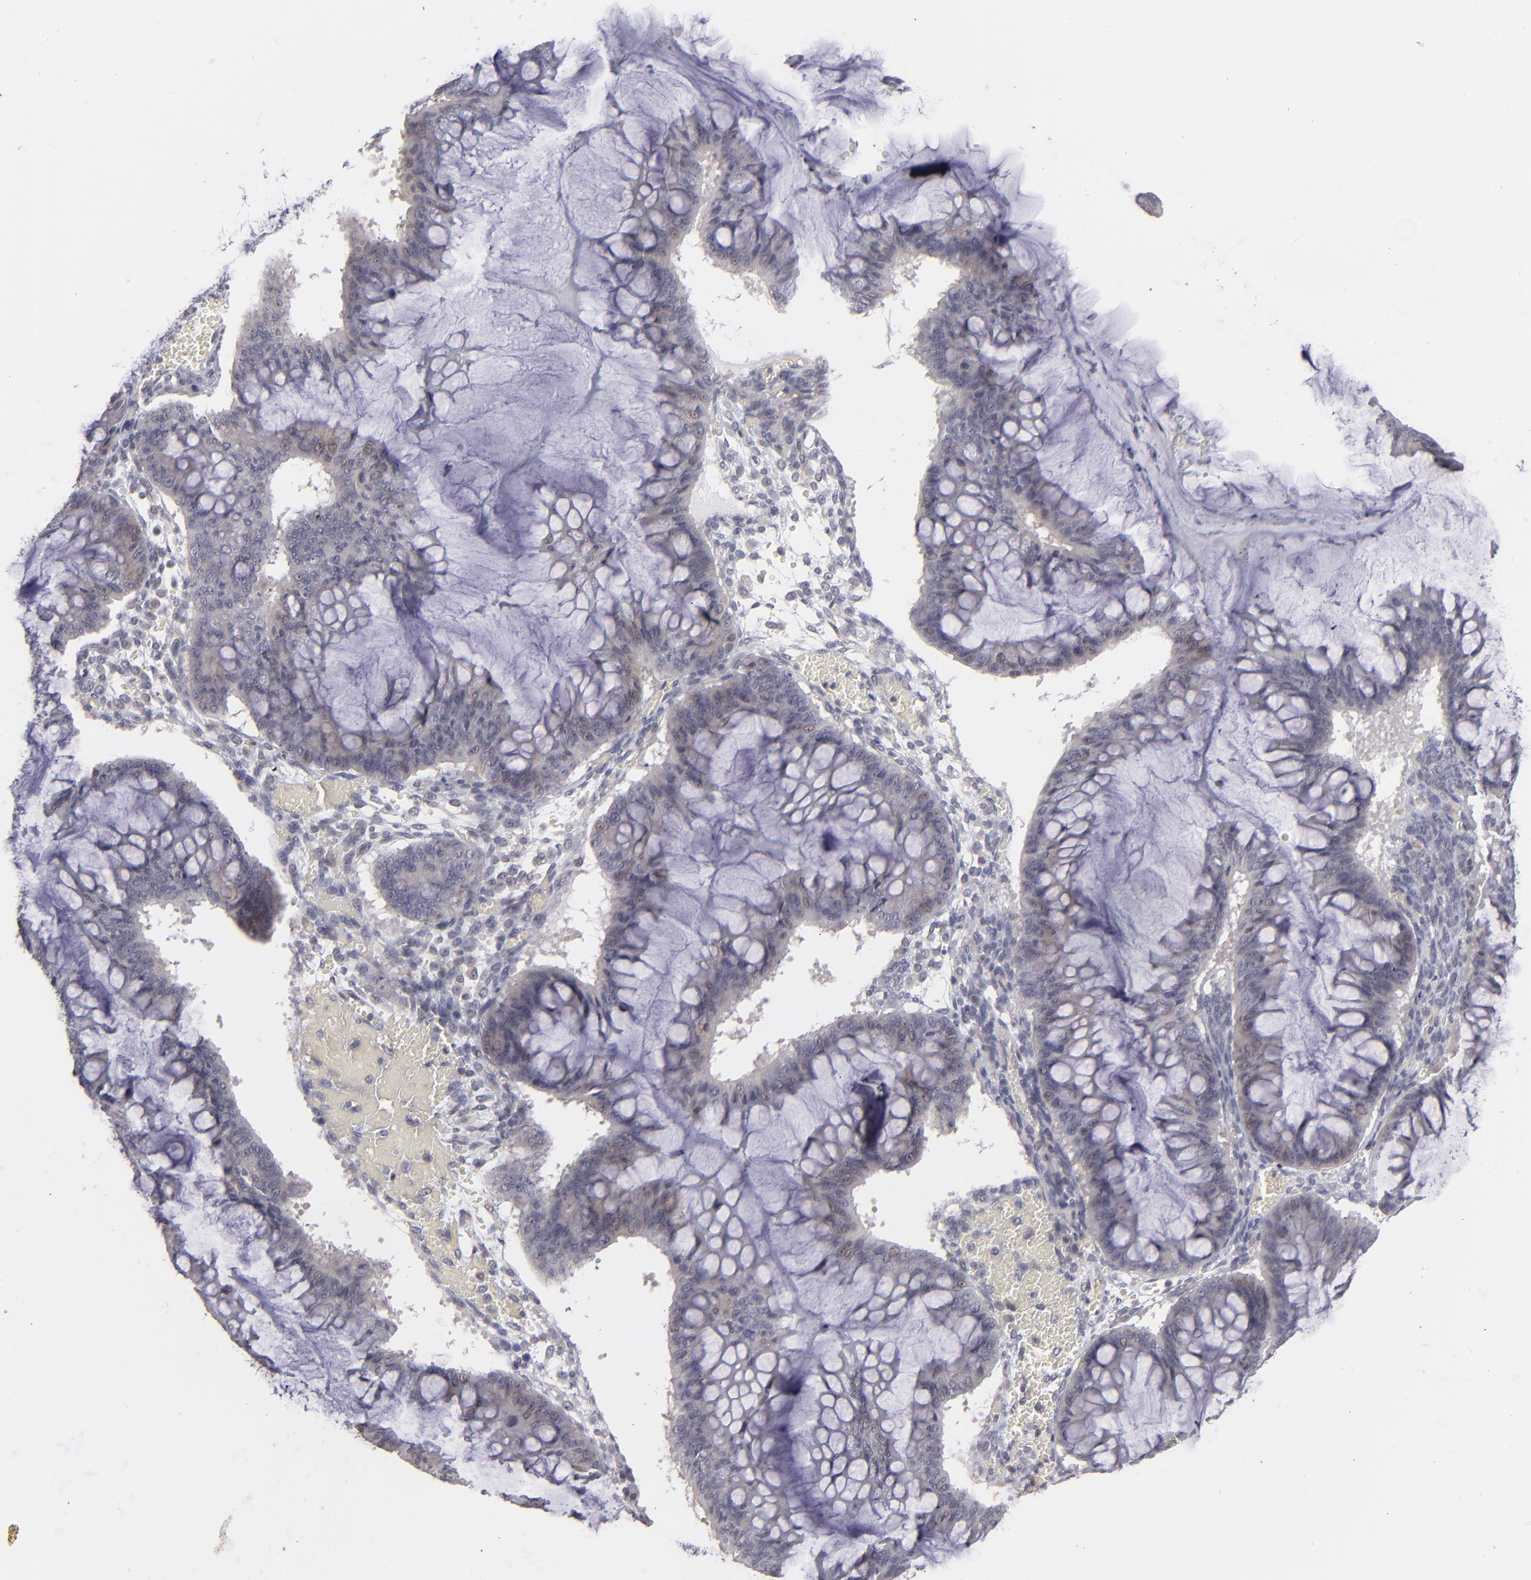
{"staining": {"intensity": "negative", "quantity": "none", "location": "none"}, "tissue": "ovarian cancer", "cell_type": "Tumor cells", "image_type": "cancer", "snomed": [{"axis": "morphology", "description": "Cystadenocarcinoma, mucinous, NOS"}, {"axis": "topography", "description": "Ovary"}], "caption": "A high-resolution histopathology image shows immunohistochemistry (IHC) staining of ovarian cancer (mucinous cystadenocarcinoma), which exhibits no significant positivity in tumor cells.", "gene": "CLDN2", "patient": {"sex": "female", "age": 73}}